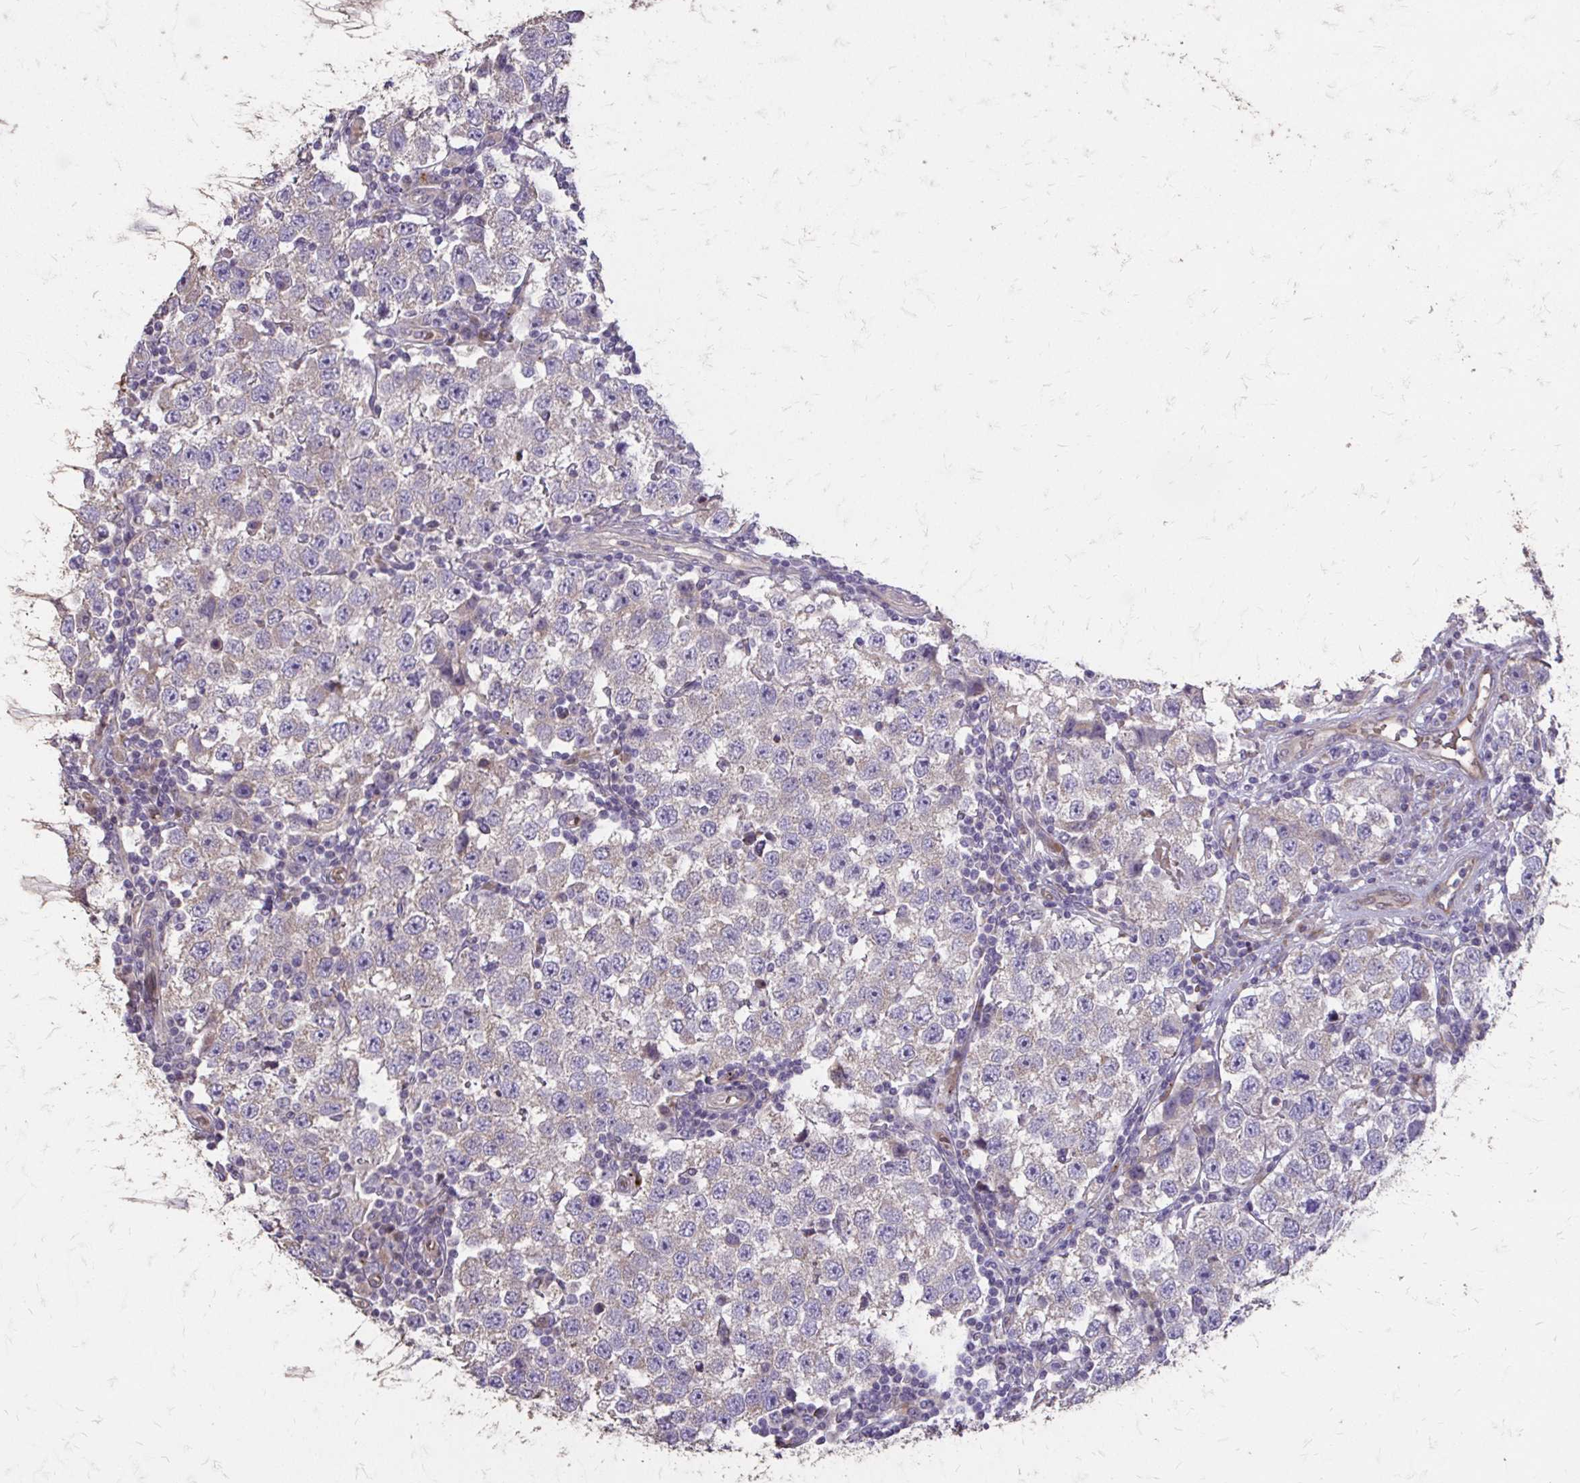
{"staining": {"intensity": "negative", "quantity": "none", "location": "none"}, "tissue": "testis cancer", "cell_type": "Tumor cells", "image_type": "cancer", "snomed": [{"axis": "morphology", "description": "Seminoma, NOS"}, {"axis": "topography", "description": "Testis"}], "caption": "Immunohistochemistry (IHC) of human testis cancer exhibits no expression in tumor cells.", "gene": "MYORG", "patient": {"sex": "male", "age": 34}}